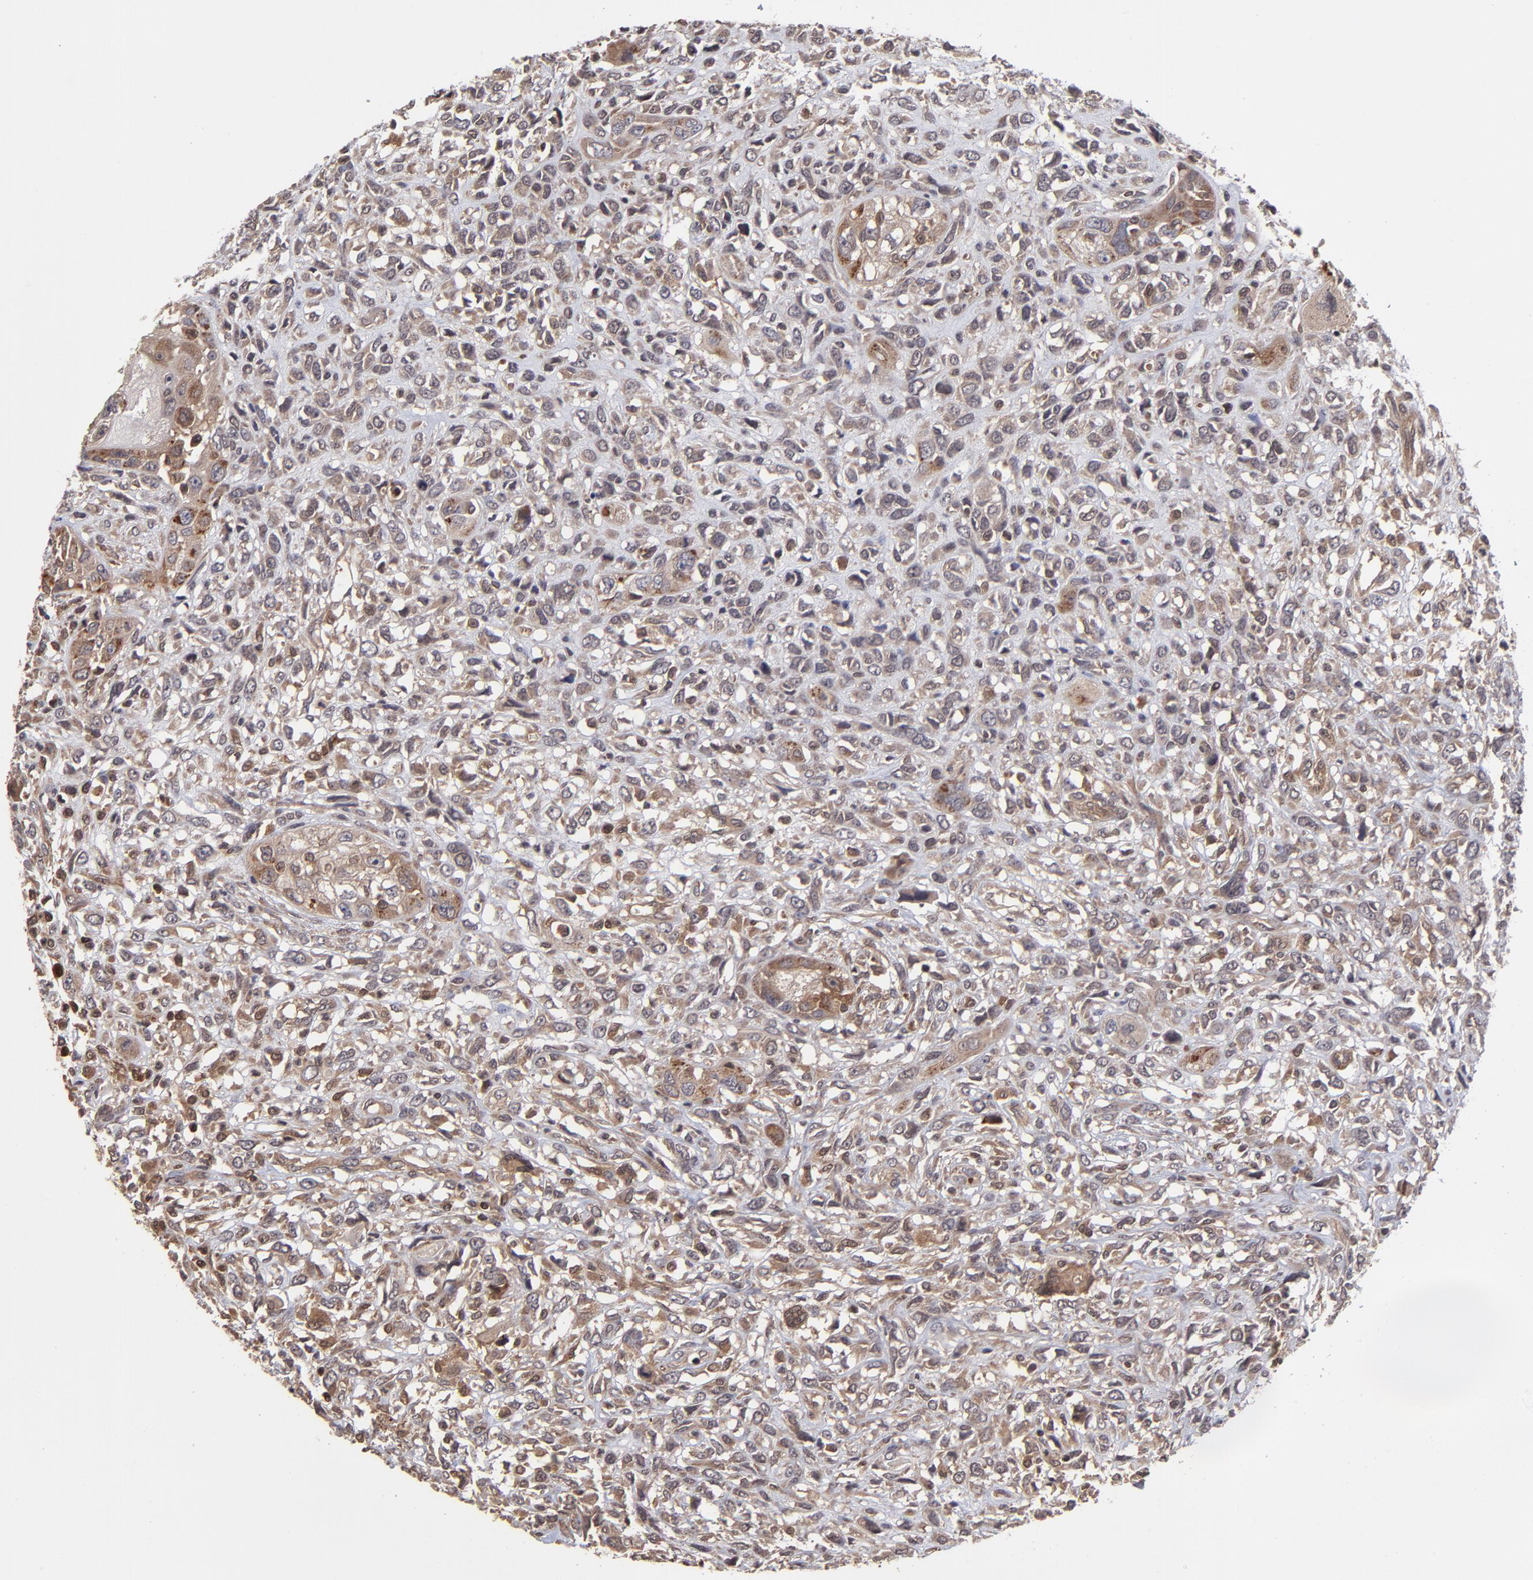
{"staining": {"intensity": "moderate", "quantity": ">75%", "location": "cytoplasmic/membranous"}, "tissue": "head and neck cancer", "cell_type": "Tumor cells", "image_type": "cancer", "snomed": [{"axis": "morphology", "description": "Neoplasm, malignant, NOS"}, {"axis": "topography", "description": "Salivary gland"}, {"axis": "topography", "description": "Head-Neck"}], "caption": "Head and neck cancer (neoplasm (malignant)) was stained to show a protein in brown. There is medium levels of moderate cytoplasmic/membranous expression in about >75% of tumor cells. (Brightfield microscopy of DAB IHC at high magnification).", "gene": "UBE2L6", "patient": {"sex": "male", "age": 43}}